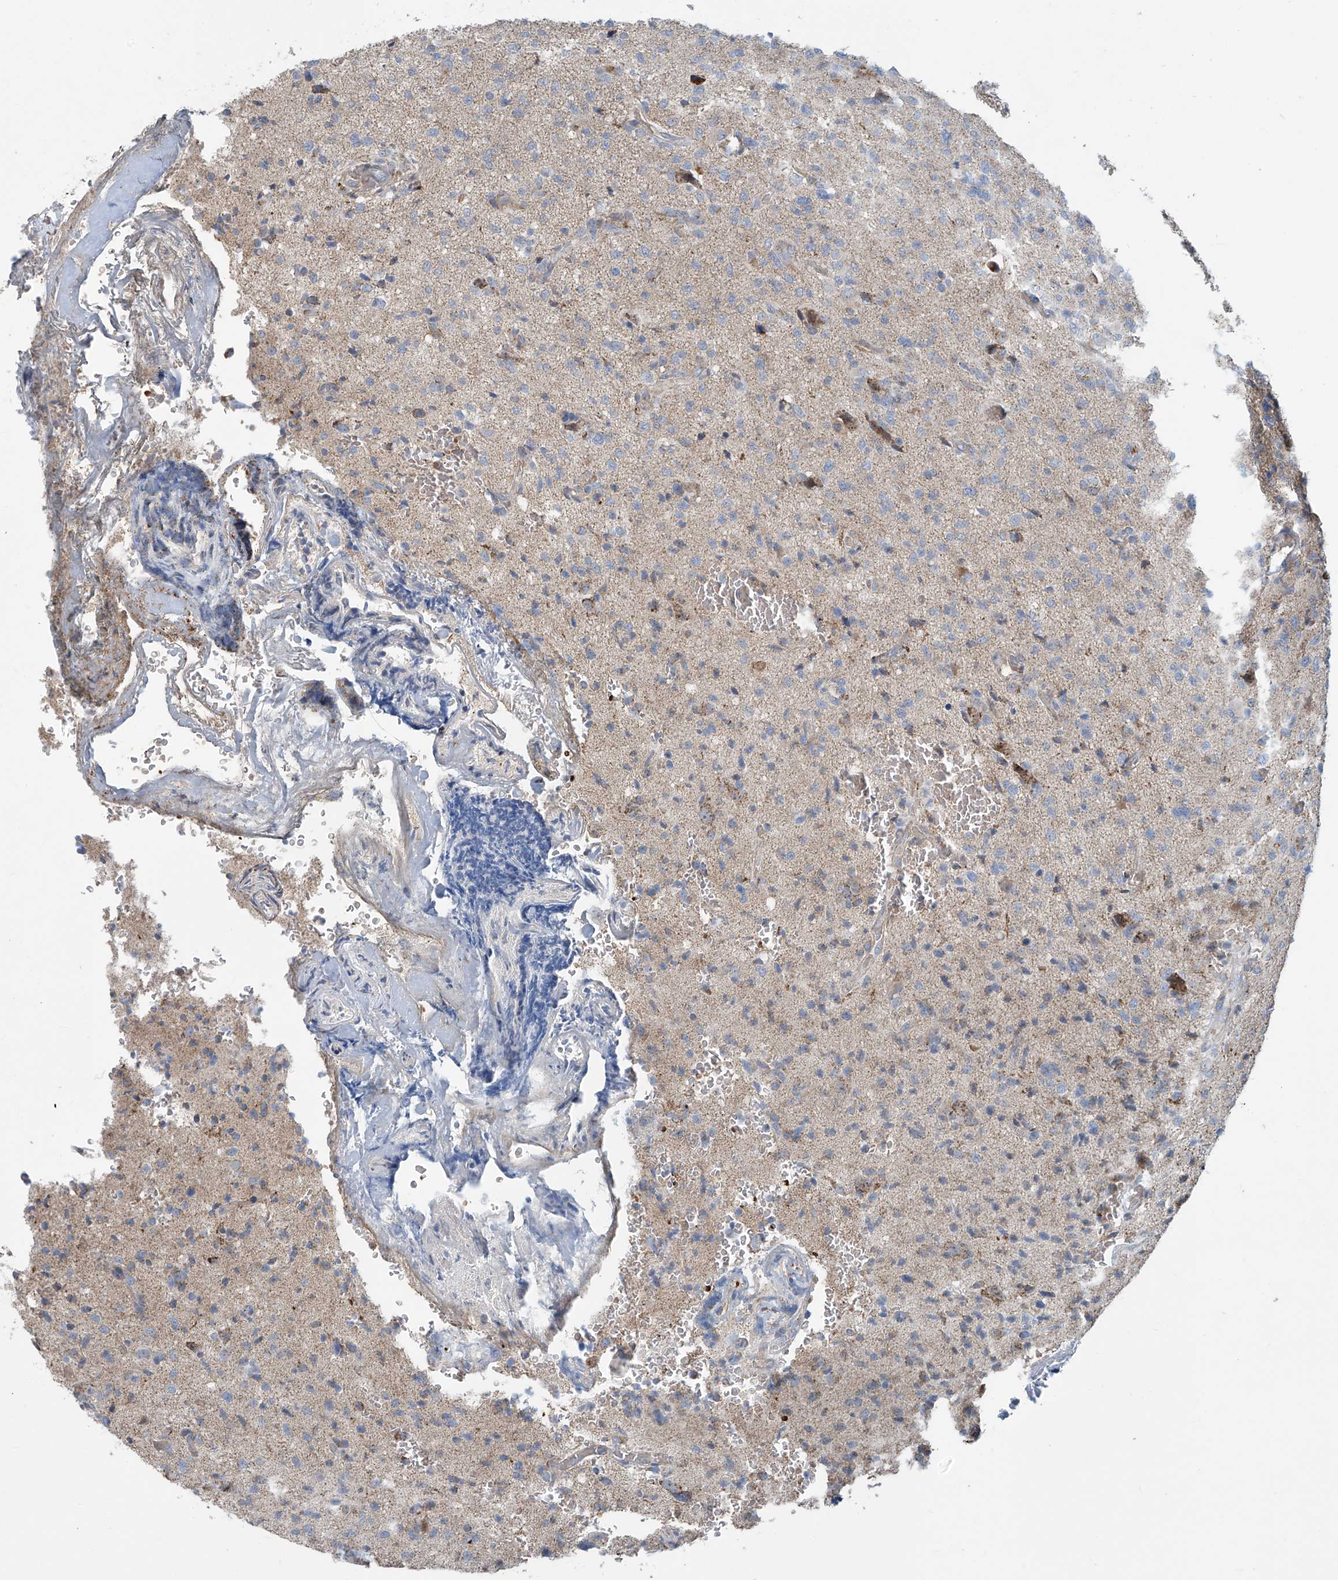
{"staining": {"intensity": "weak", "quantity": "<25%", "location": "cytoplasmic/membranous"}, "tissue": "glioma", "cell_type": "Tumor cells", "image_type": "cancer", "snomed": [{"axis": "morphology", "description": "Glioma, malignant, High grade"}, {"axis": "topography", "description": "Brain"}], "caption": "The micrograph exhibits no staining of tumor cells in glioma.", "gene": "COMMD1", "patient": {"sex": "female", "age": 57}}